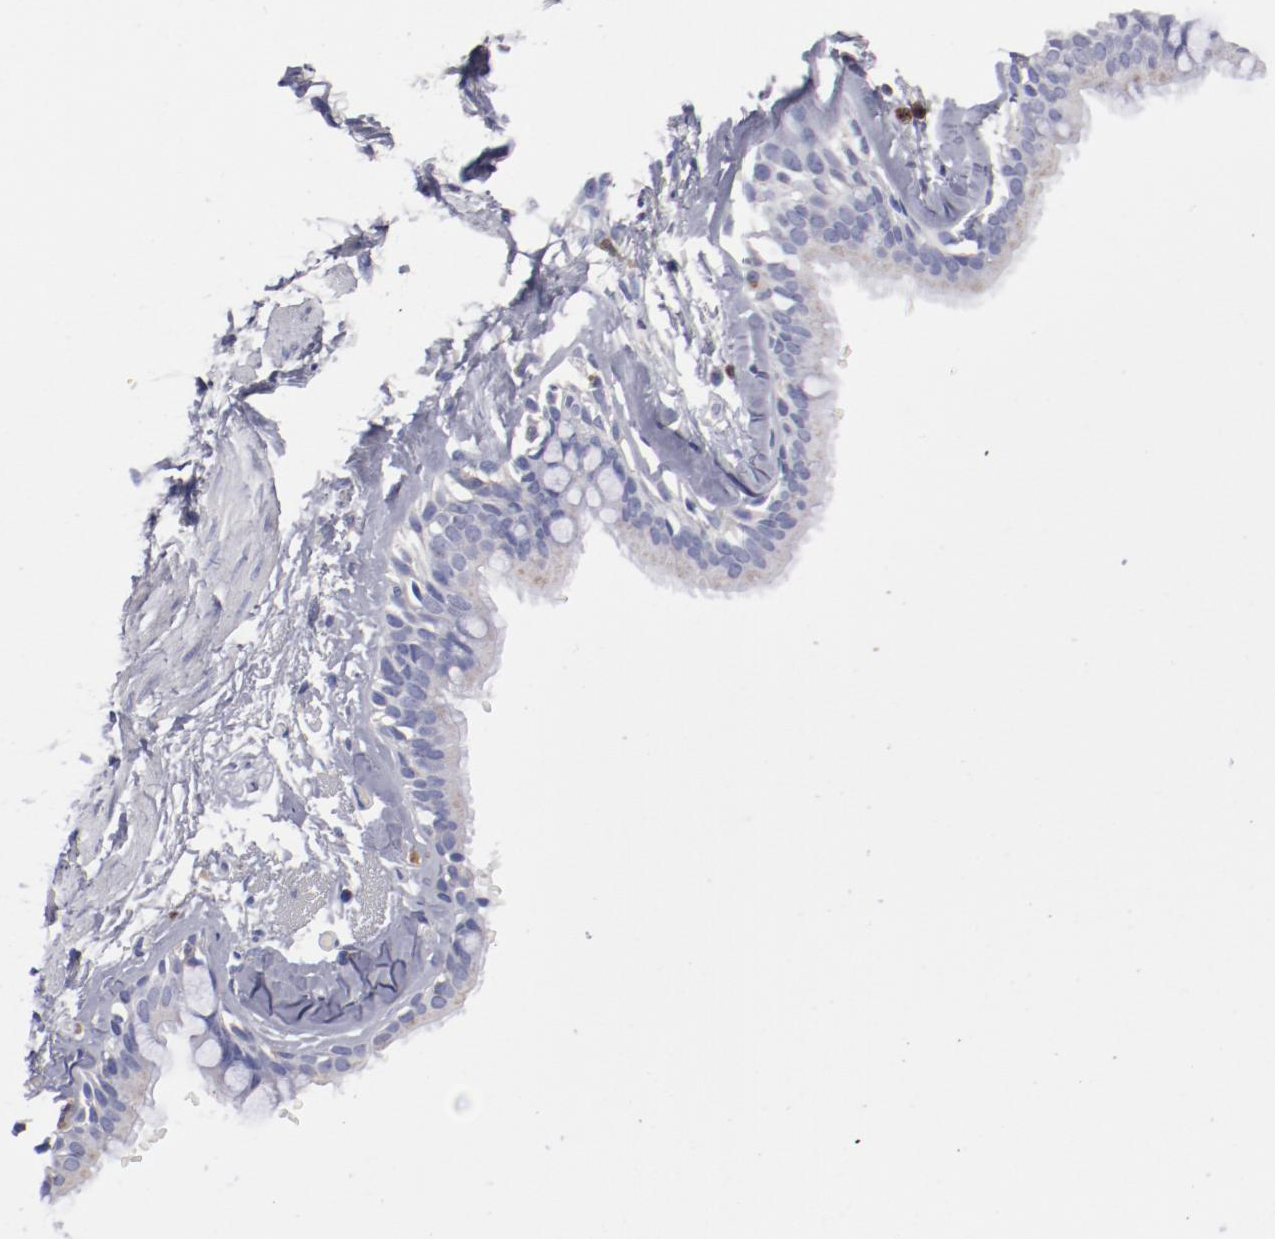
{"staining": {"intensity": "weak", "quantity": ">75%", "location": "cytoplasmic/membranous"}, "tissue": "bronchus", "cell_type": "Respiratory epithelial cells", "image_type": "normal", "snomed": [{"axis": "morphology", "description": "Normal tissue, NOS"}, {"axis": "topography", "description": "Bronchus"}, {"axis": "topography", "description": "Lung"}], "caption": "Bronchus stained with DAB (3,3'-diaminobenzidine) immunohistochemistry exhibits low levels of weak cytoplasmic/membranous staining in approximately >75% of respiratory epithelial cells. The protein is shown in brown color, while the nuclei are stained blue.", "gene": "FGR", "patient": {"sex": "female", "age": 56}}